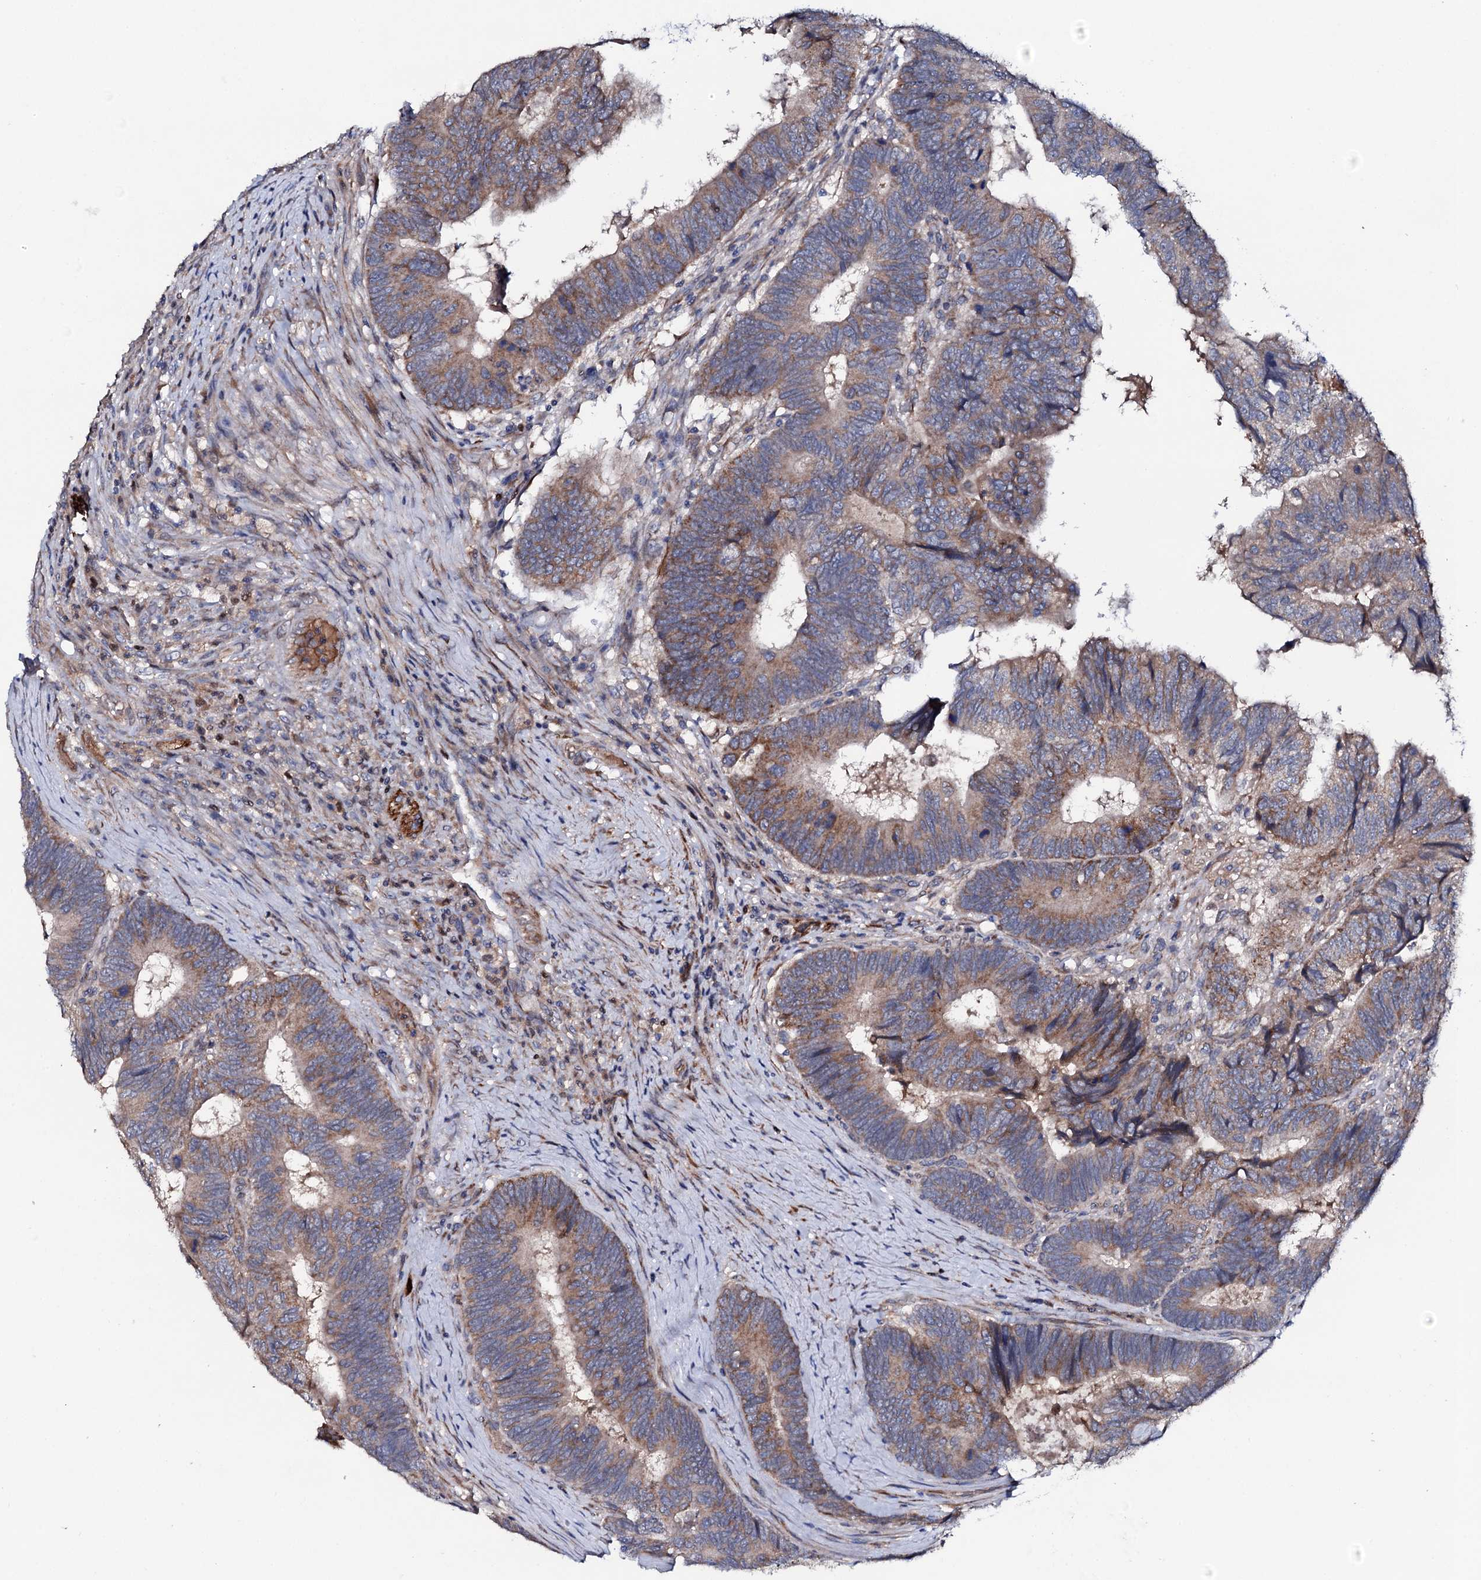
{"staining": {"intensity": "moderate", "quantity": ">75%", "location": "cytoplasmic/membranous"}, "tissue": "colorectal cancer", "cell_type": "Tumor cells", "image_type": "cancer", "snomed": [{"axis": "morphology", "description": "Adenocarcinoma, NOS"}, {"axis": "topography", "description": "Colon"}], "caption": "A photomicrograph showing moderate cytoplasmic/membranous expression in about >75% of tumor cells in colorectal adenocarcinoma, as visualized by brown immunohistochemical staining.", "gene": "PPP1R3D", "patient": {"sex": "female", "age": 67}}